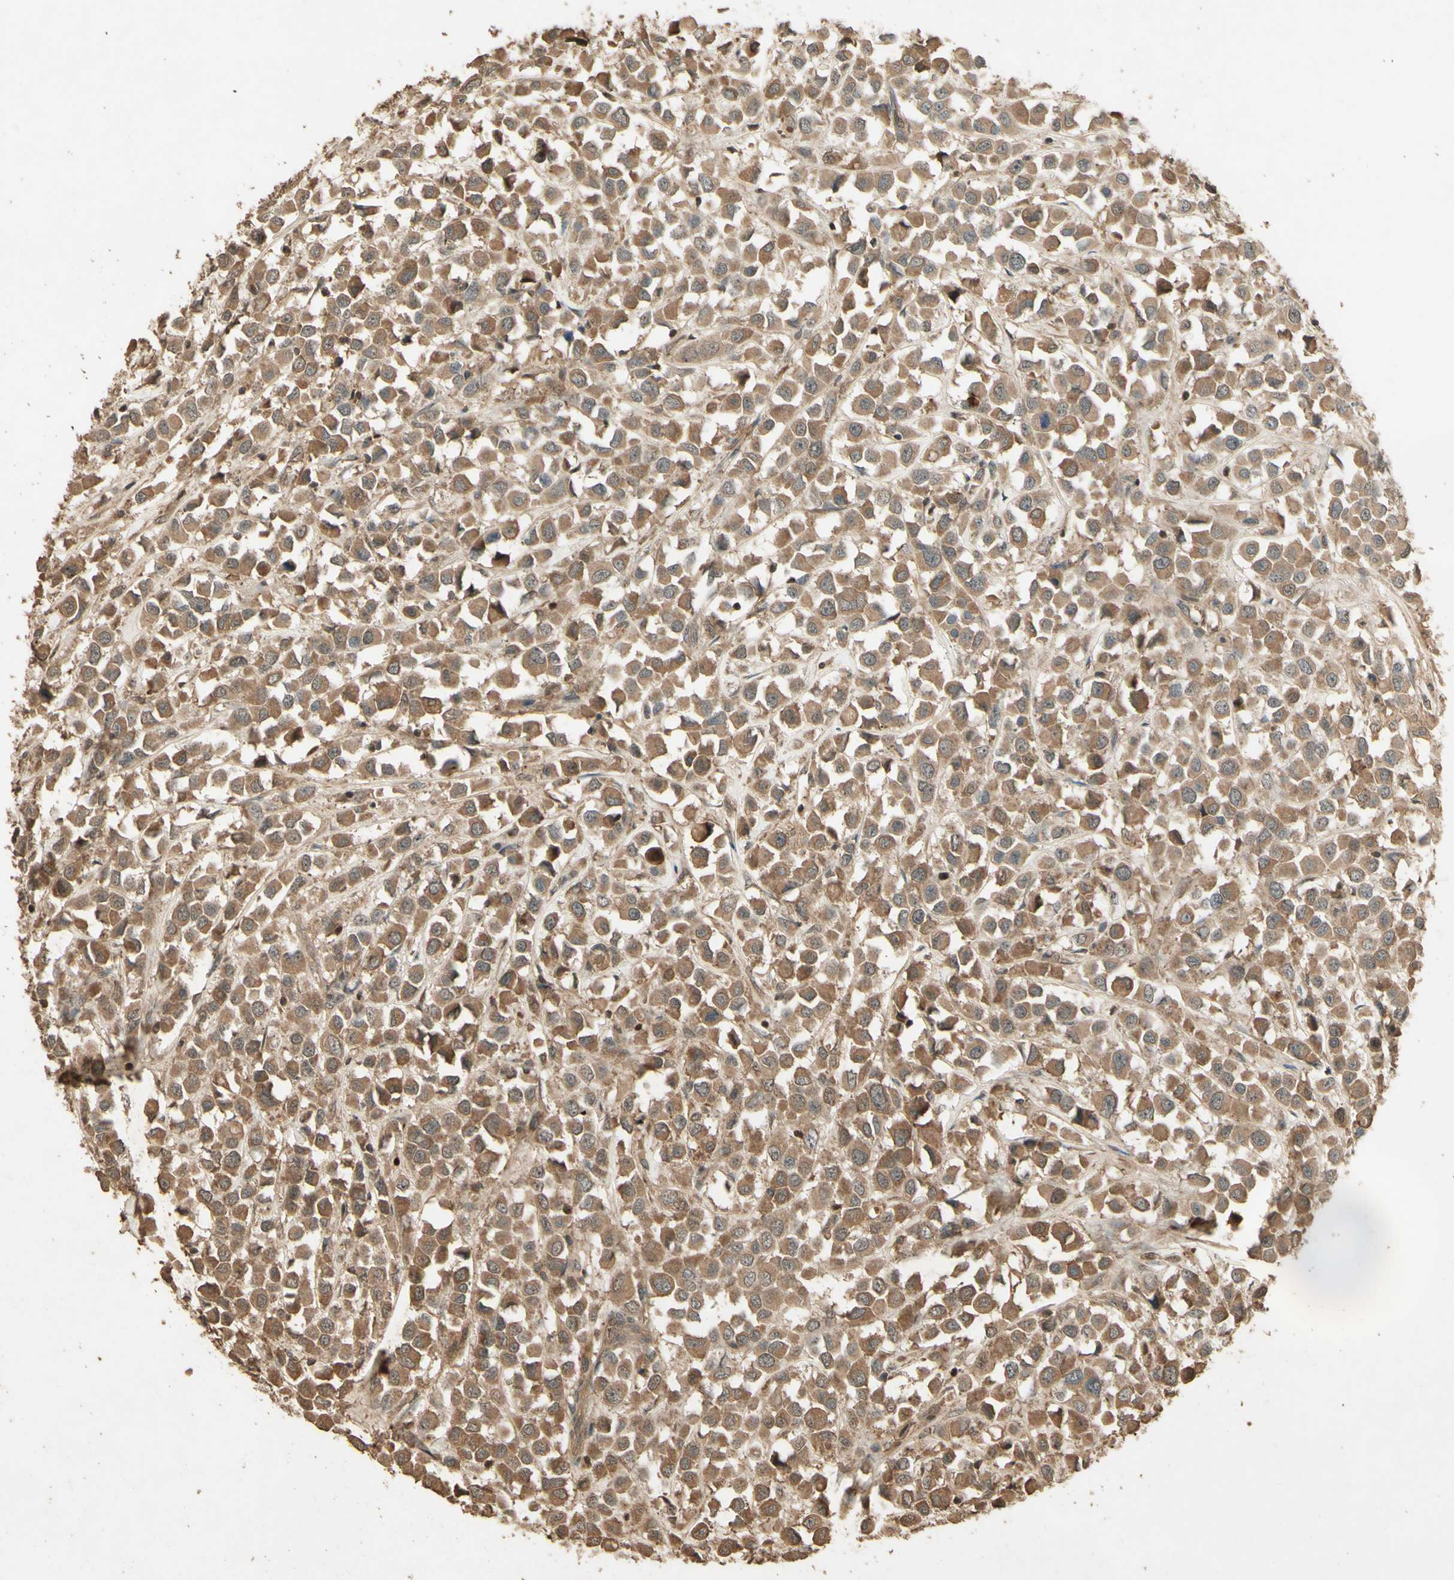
{"staining": {"intensity": "moderate", "quantity": ">75%", "location": "cytoplasmic/membranous"}, "tissue": "breast cancer", "cell_type": "Tumor cells", "image_type": "cancer", "snomed": [{"axis": "morphology", "description": "Duct carcinoma"}, {"axis": "topography", "description": "Breast"}], "caption": "Human breast cancer stained with a protein marker displays moderate staining in tumor cells.", "gene": "SMAD9", "patient": {"sex": "female", "age": 61}}